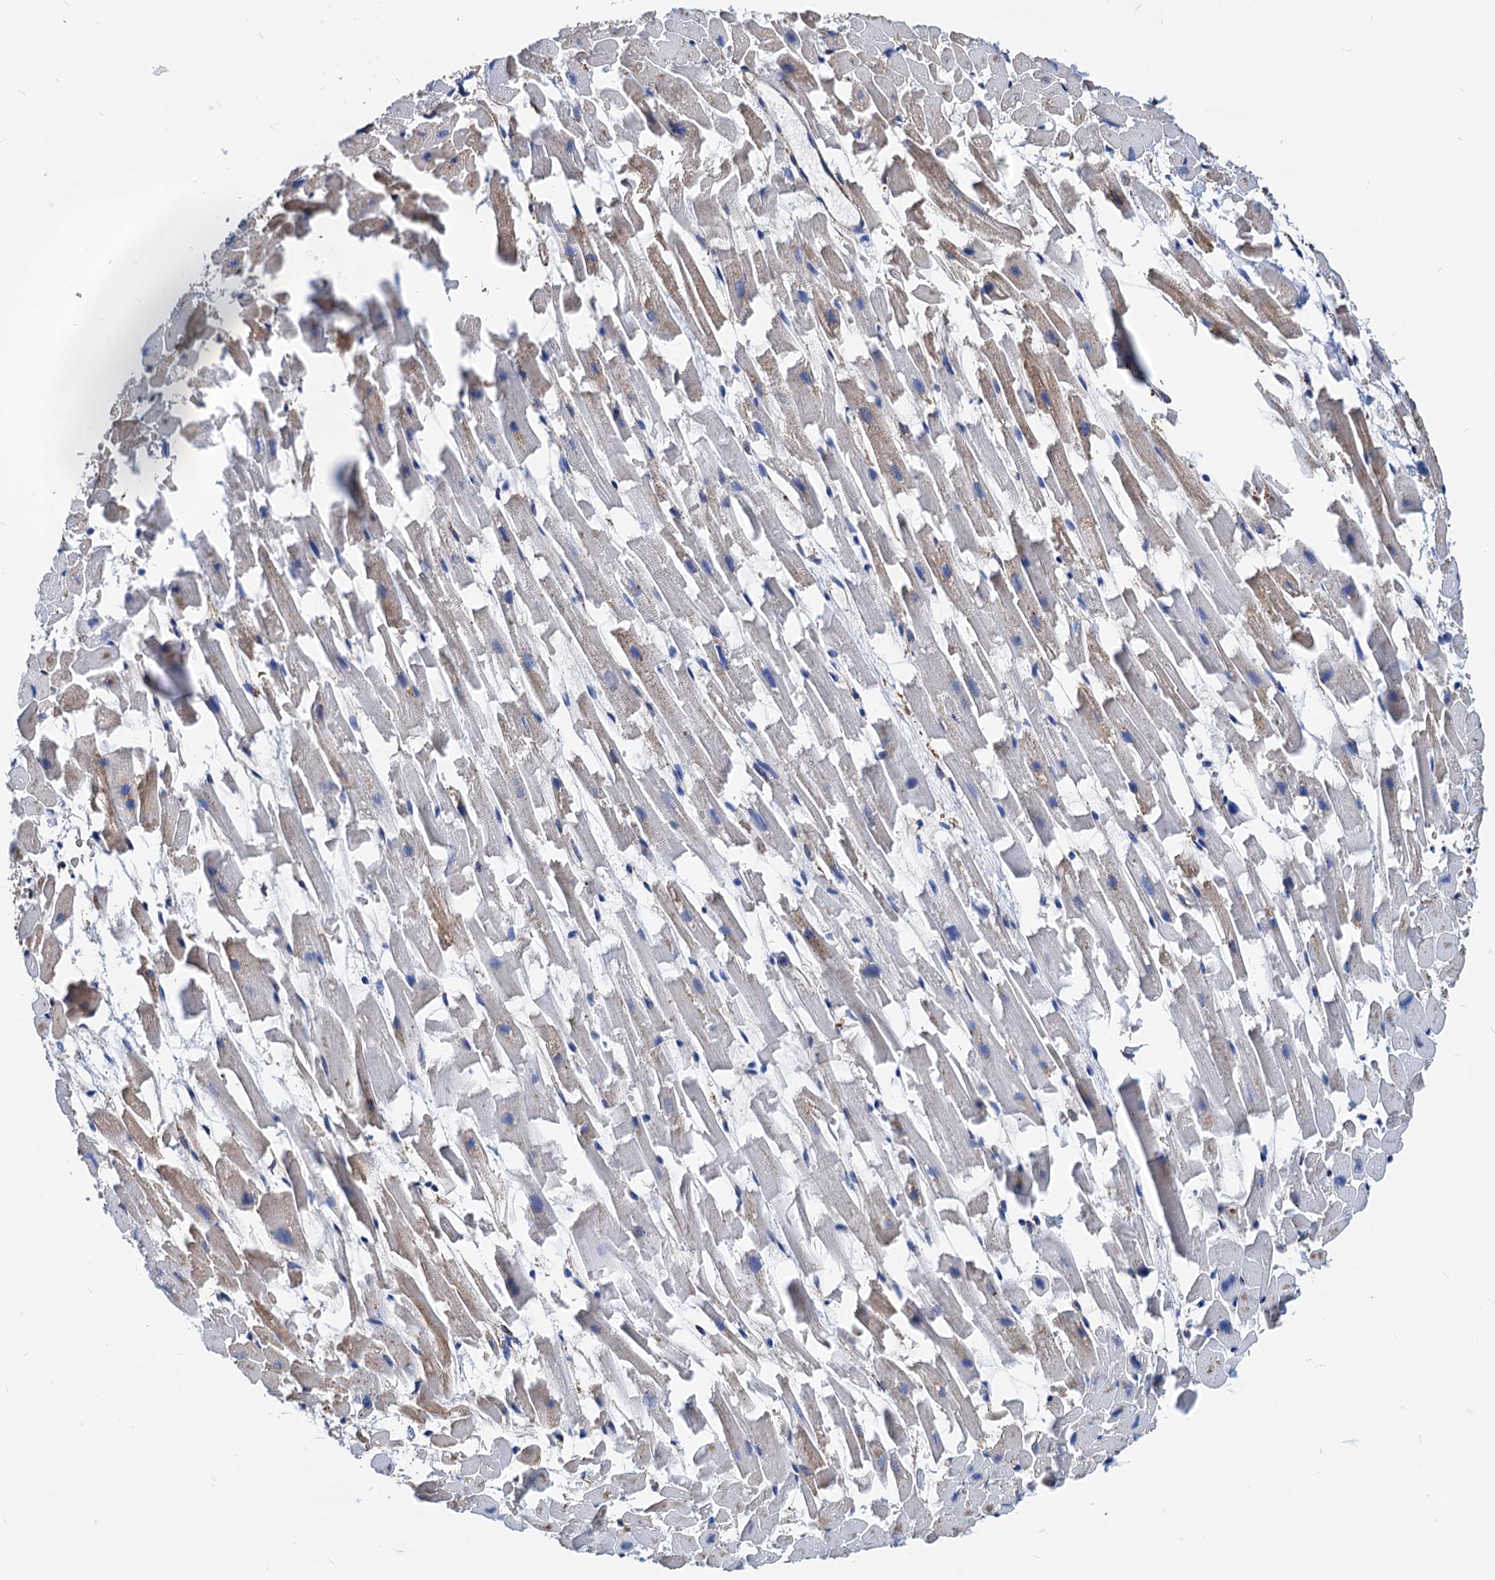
{"staining": {"intensity": "moderate", "quantity": "25%-75%", "location": "cytoplasmic/membranous"}, "tissue": "heart muscle", "cell_type": "Cardiomyocytes", "image_type": "normal", "snomed": [{"axis": "morphology", "description": "Normal tissue, NOS"}, {"axis": "topography", "description": "Heart"}], "caption": "Immunohistochemical staining of benign human heart muscle reveals 25%-75% levels of moderate cytoplasmic/membranous protein expression in about 25%-75% of cardiomyocytes.", "gene": "HSPA5", "patient": {"sex": "female", "age": 64}}